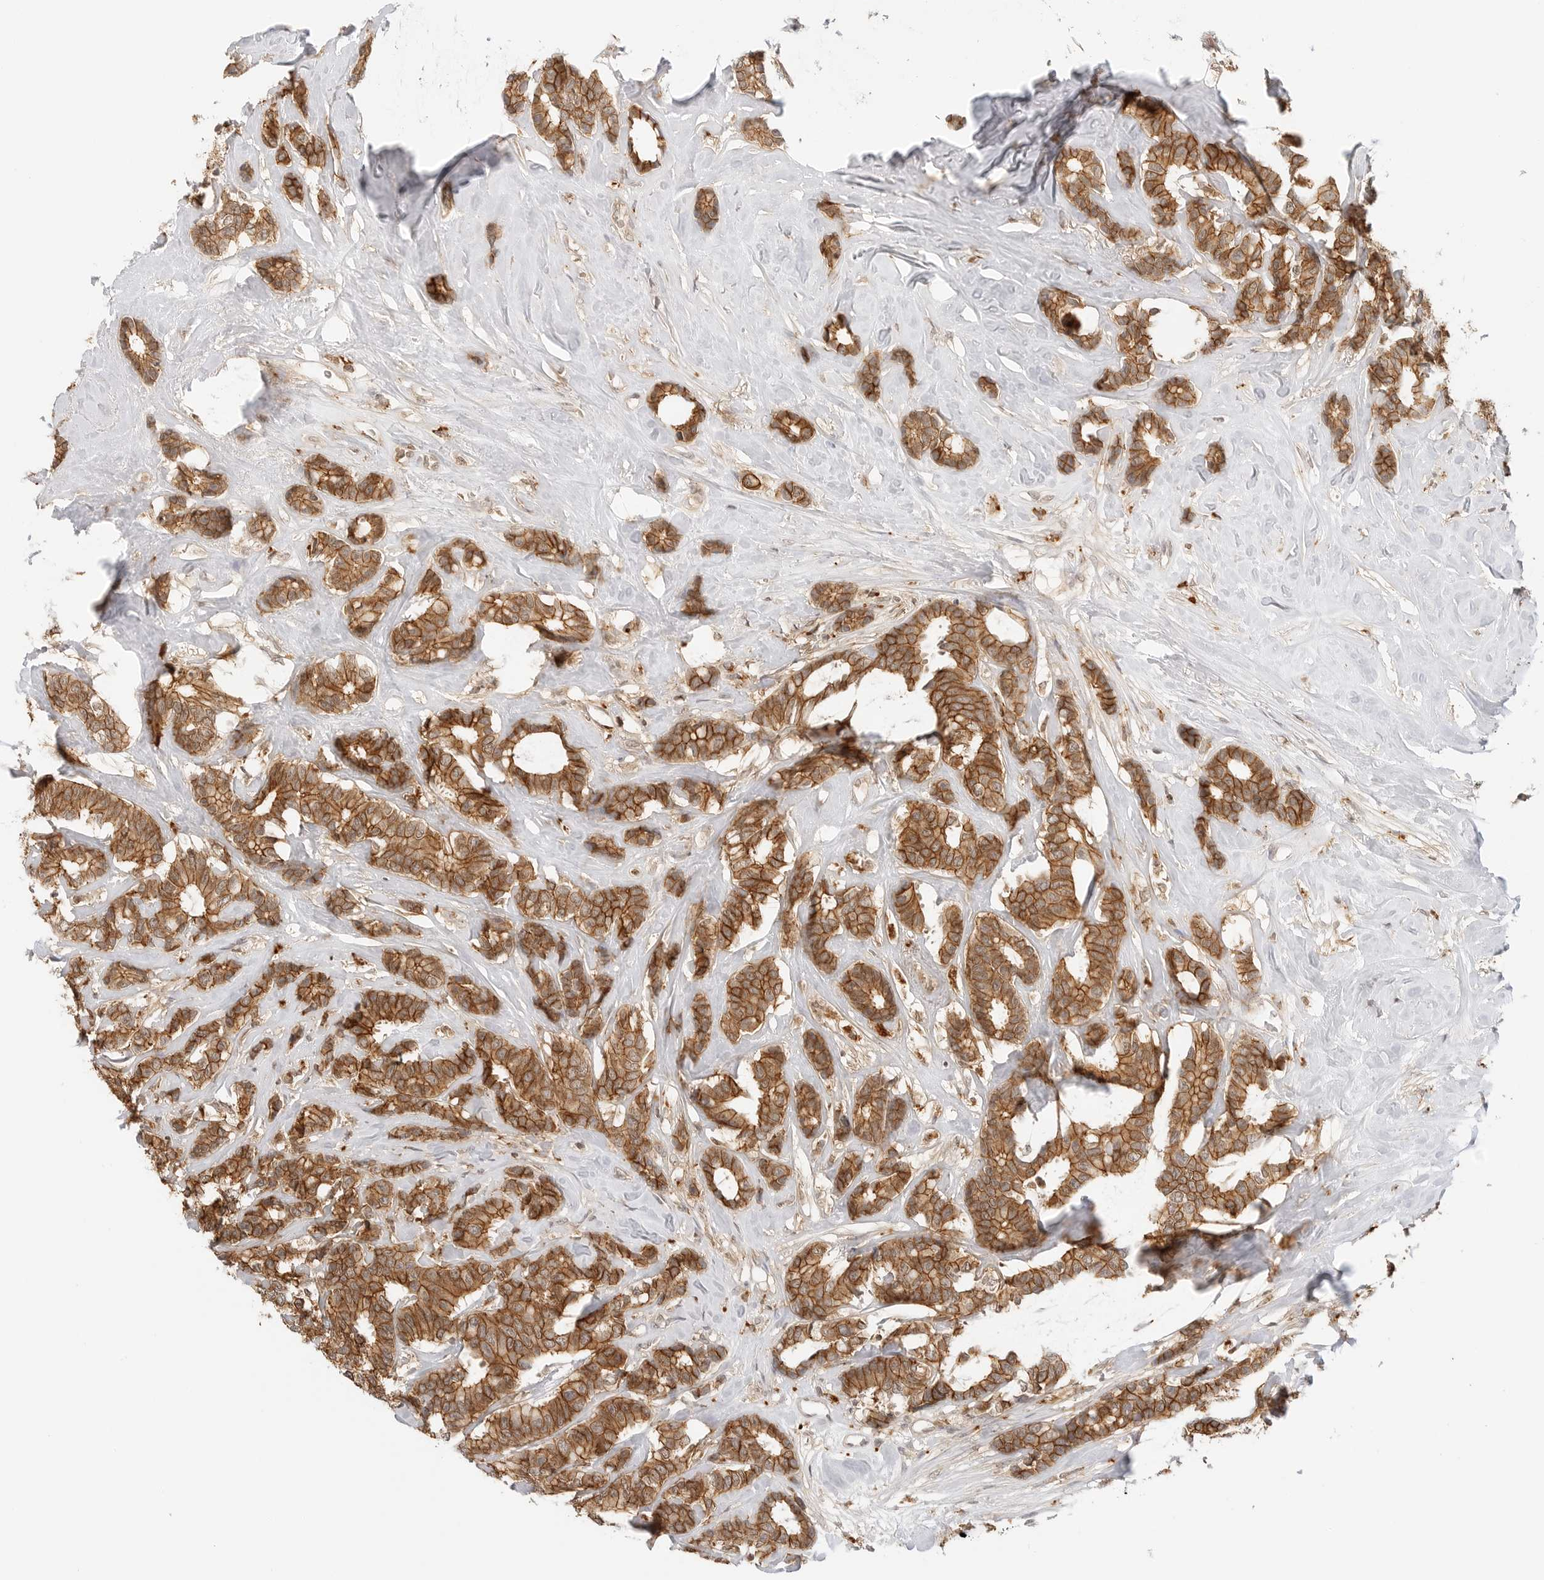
{"staining": {"intensity": "strong", "quantity": ">75%", "location": "cytoplasmic/membranous"}, "tissue": "breast cancer", "cell_type": "Tumor cells", "image_type": "cancer", "snomed": [{"axis": "morphology", "description": "Duct carcinoma"}, {"axis": "topography", "description": "Breast"}], "caption": "A brown stain labels strong cytoplasmic/membranous staining of a protein in human invasive ductal carcinoma (breast) tumor cells. Using DAB (3,3'-diaminobenzidine) (brown) and hematoxylin (blue) stains, captured at high magnification using brightfield microscopy.", "gene": "EPHA1", "patient": {"sex": "female", "age": 87}}